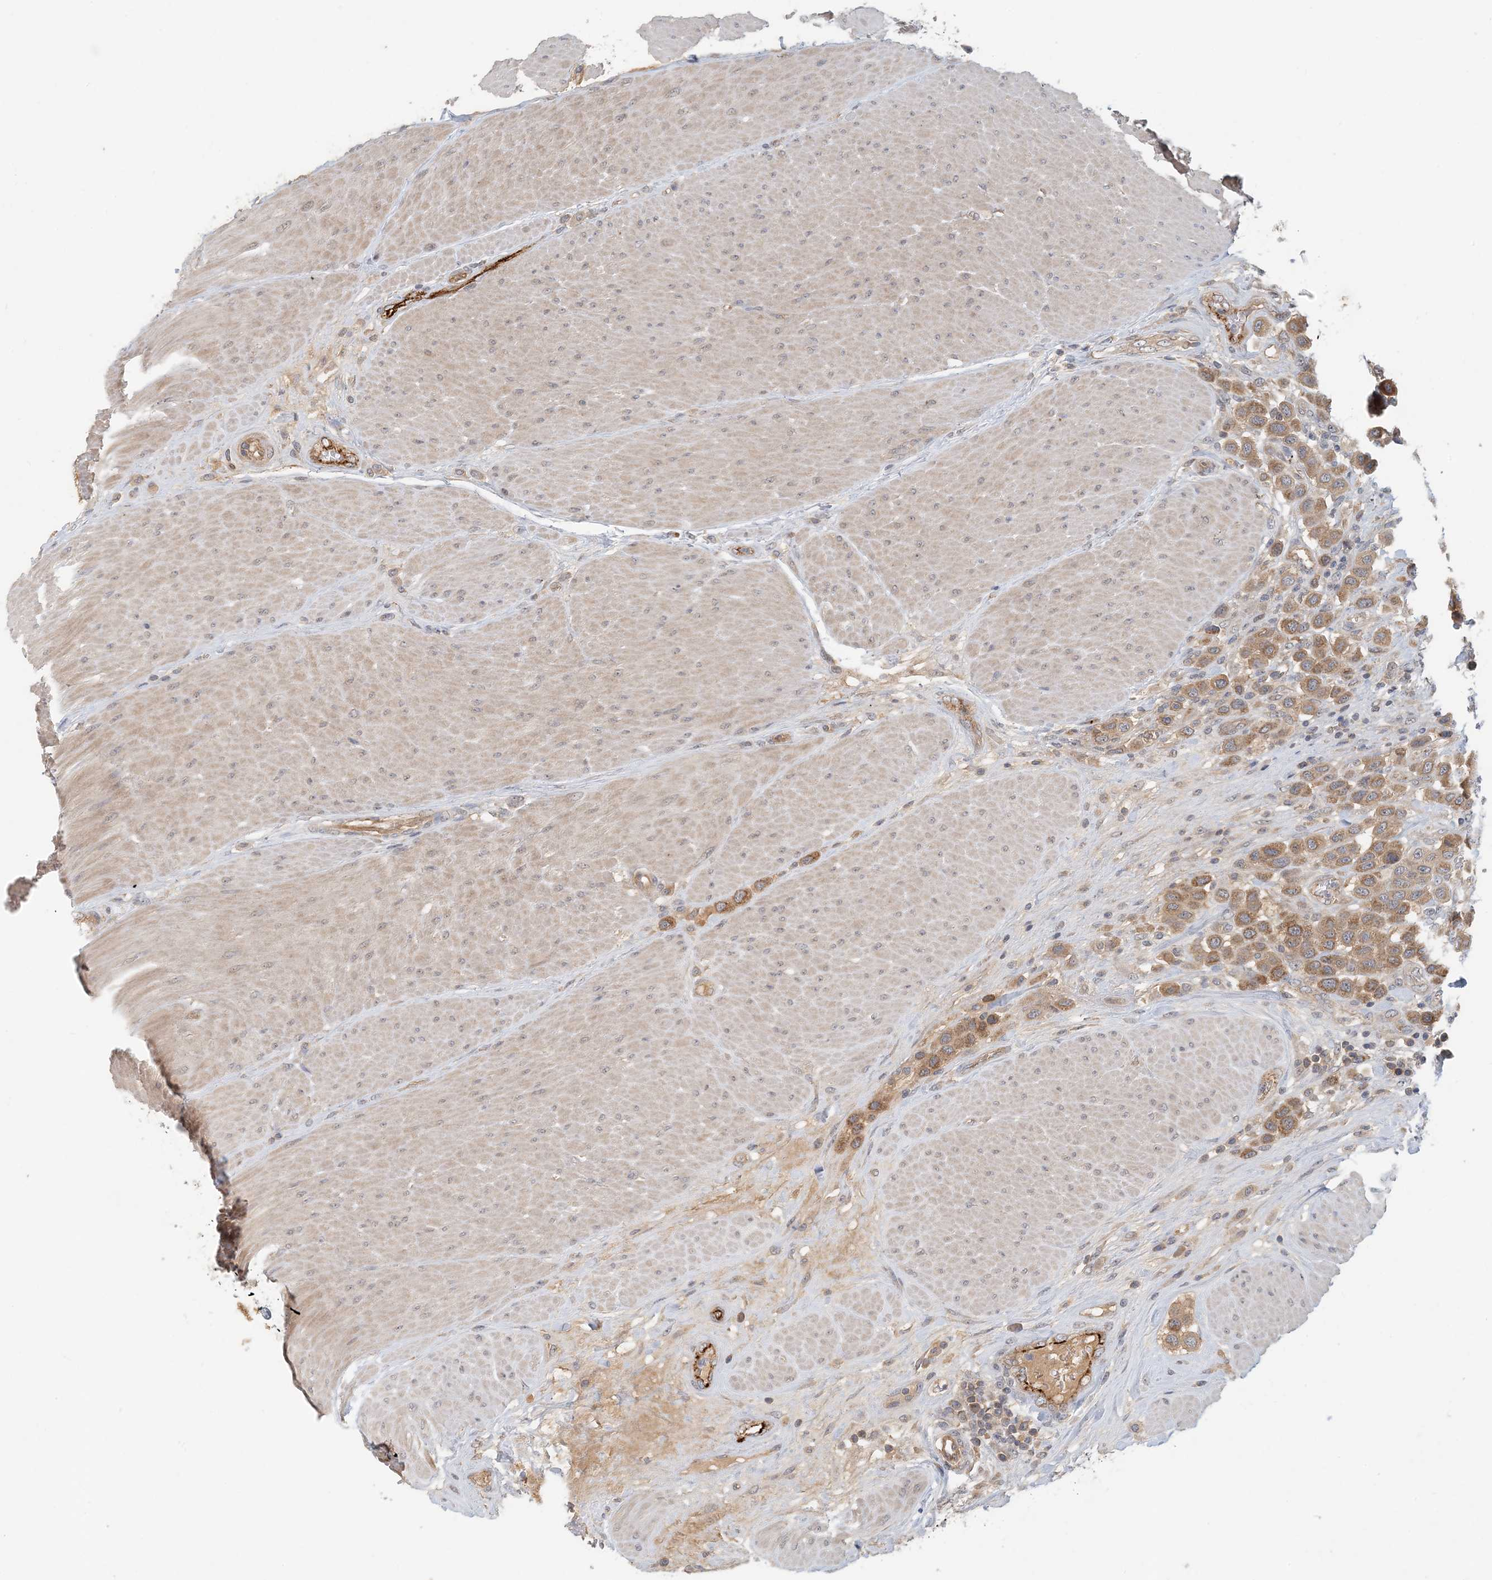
{"staining": {"intensity": "moderate", "quantity": ">75%", "location": "cytoplasmic/membranous"}, "tissue": "urothelial cancer", "cell_type": "Tumor cells", "image_type": "cancer", "snomed": [{"axis": "morphology", "description": "Urothelial carcinoma, High grade"}, {"axis": "topography", "description": "Urinary bladder"}], "caption": "Brown immunohistochemical staining in high-grade urothelial carcinoma displays moderate cytoplasmic/membranous expression in about >75% of tumor cells.", "gene": "ZBTB3", "patient": {"sex": "male", "age": 50}}